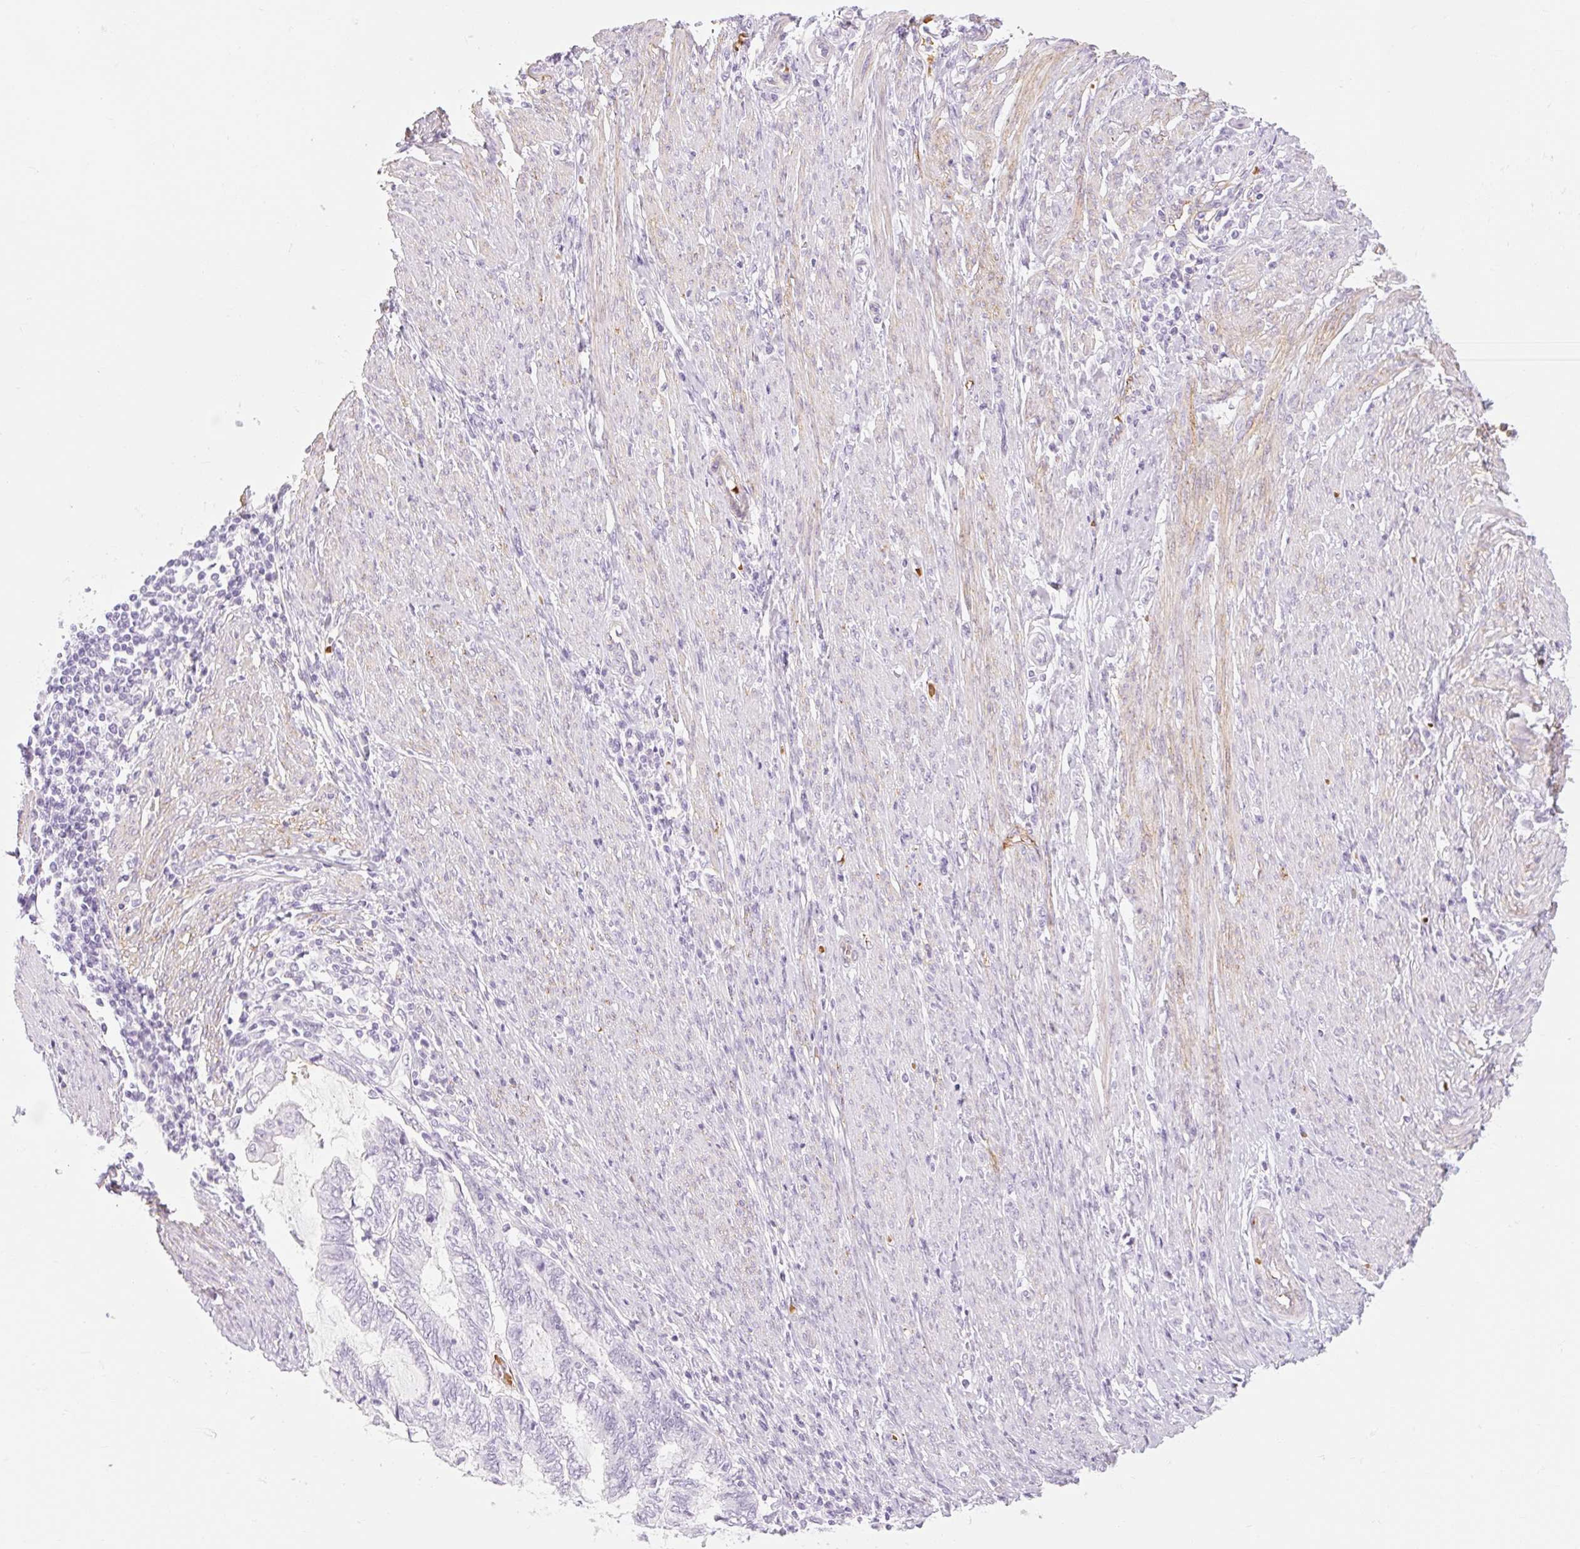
{"staining": {"intensity": "negative", "quantity": "none", "location": "none"}, "tissue": "endometrial cancer", "cell_type": "Tumor cells", "image_type": "cancer", "snomed": [{"axis": "morphology", "description": "Adenocarcinoma, NOS"}, {"axis": "topography", "description": "Uterus"}, {"axis": "topography", "description": "Endometrium"}], "caption": "The image displays no significant staining in tumor cells of endometrial cancer (adenocarcinoma).", "gene": "TAF1L", "patient": {"sex": "female", "age": 70}}